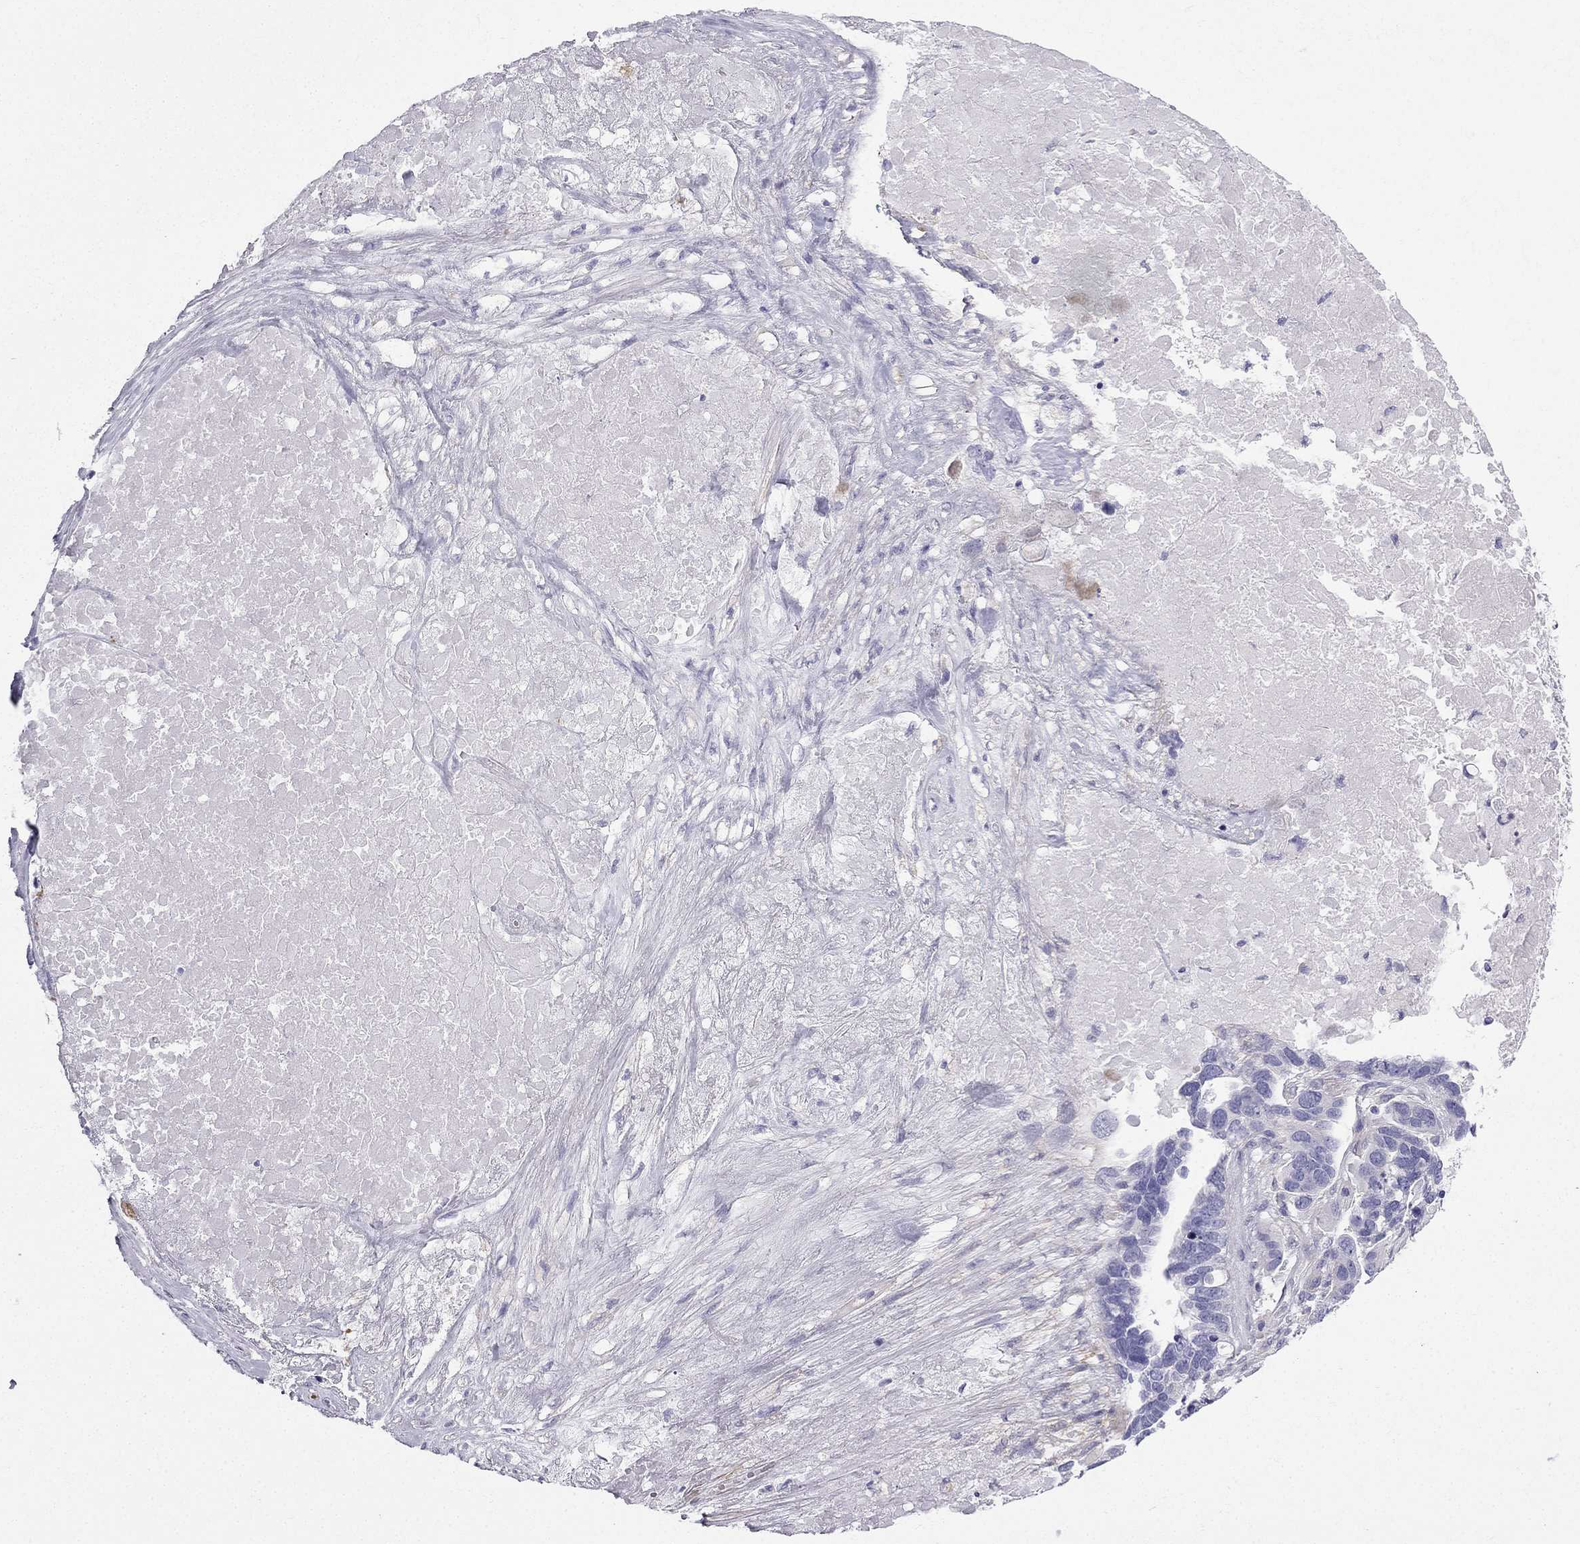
{"staining": {"intensity": "negative", "quantity": "none", "location": "none"}, "tissue": "ovarian cancer", "cell_type": "Tumor cells", "image_type": "cancer", "snomed": [{"axis": "morphology", "description": "Cystadenocarcinoma, serous, NOS"}, {"axis": "topography", "description": "Ovary"}], "caption": "This is an immunohistochemistry (IHC) histopathology image of human serous cystadenocarcinoma (ovarian). There is no staining in tumor cells.", "gene": "GJA8", "patient": {"sex": "female", "age": 54}}